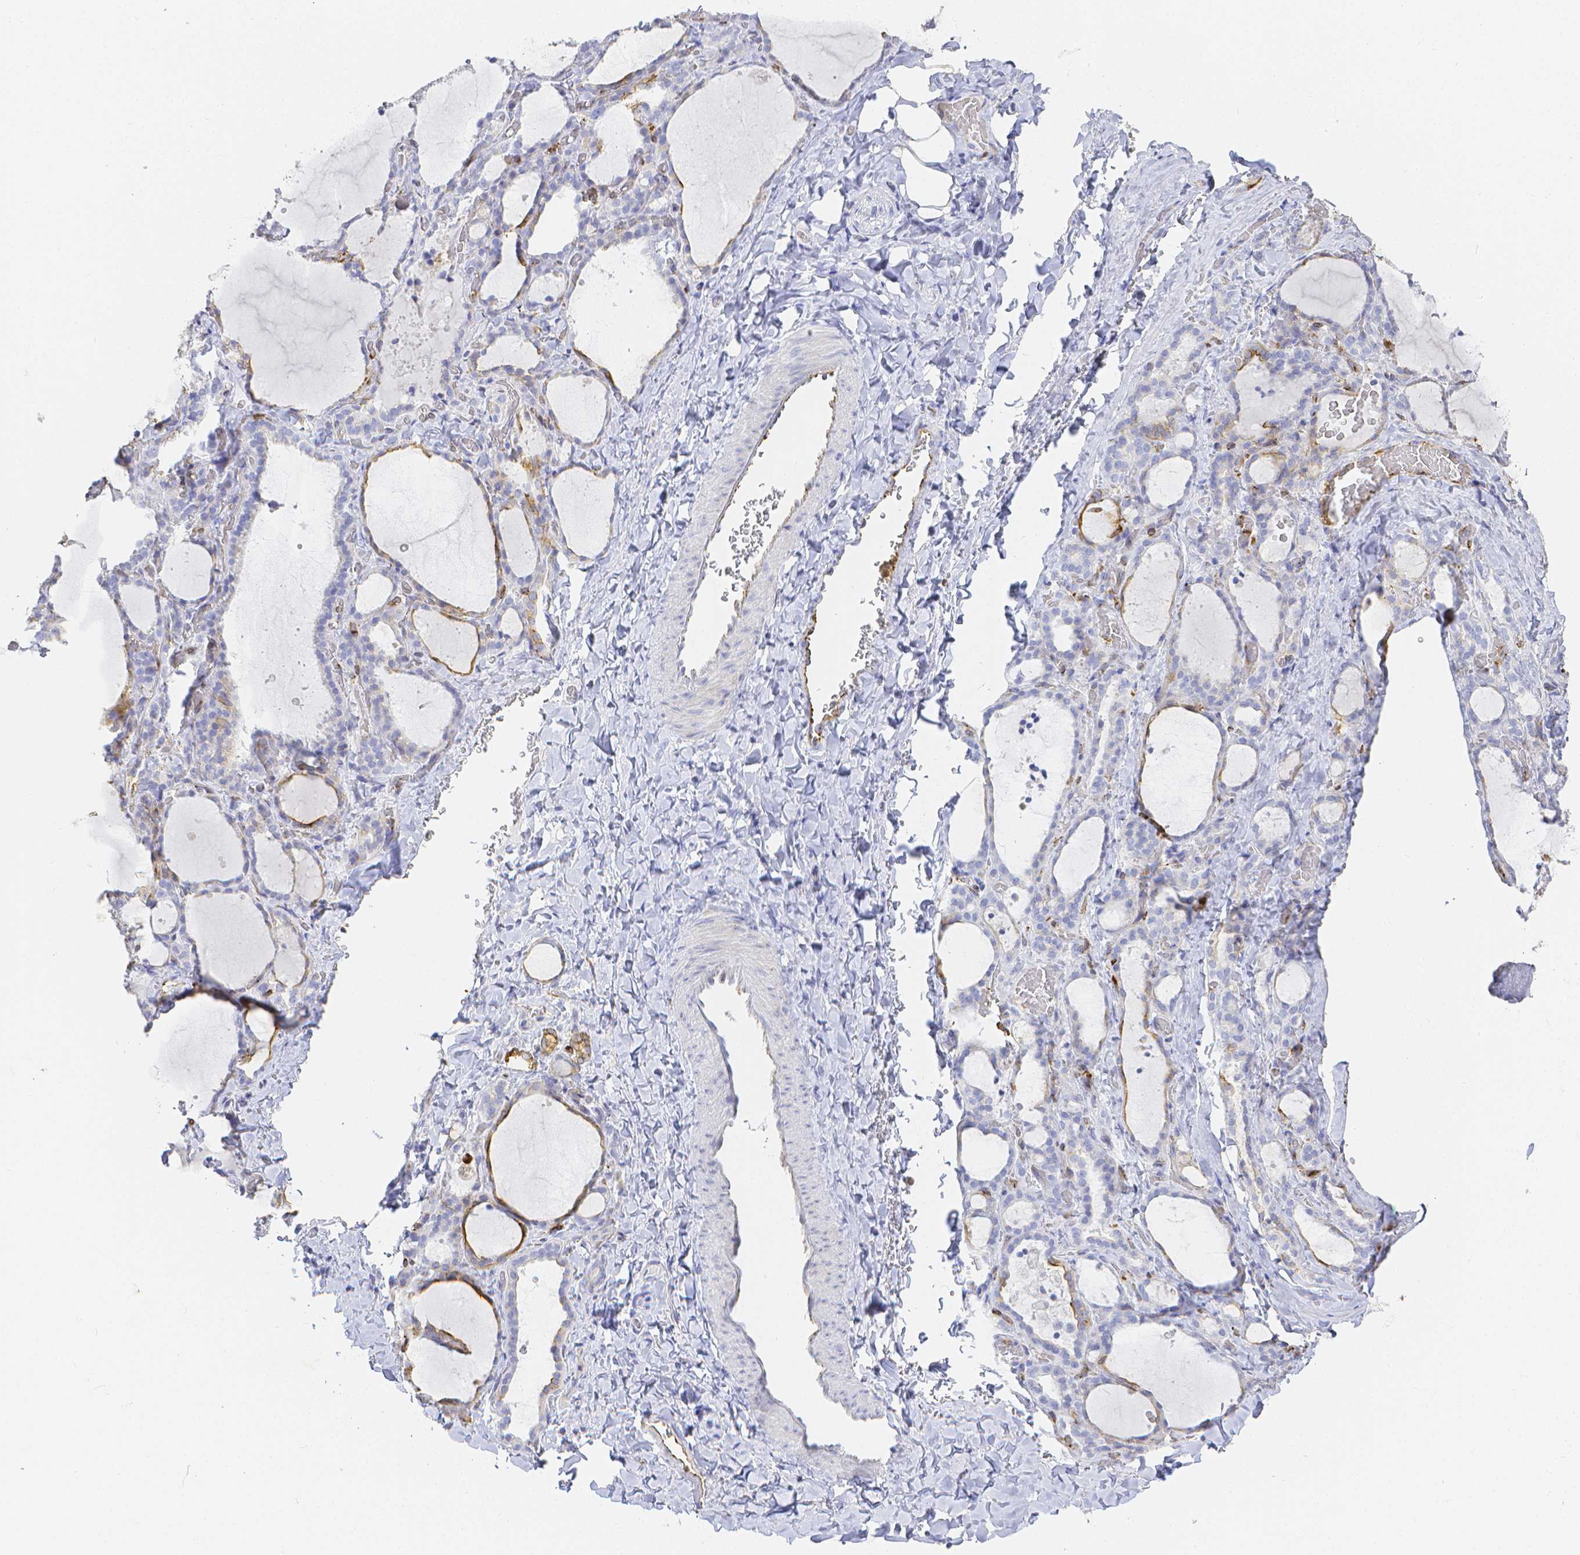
{"staining": {"intensity": "moderate", "quantity": "<25%", "location": "cytoplasmic/membranous"}, "tissue": "thyroid gland", "cell_type": "Glandular cells", "image_type": "normal", "snomed": [{"axis": "morphology", "description": "Normal tissue, NOS"}, {"axis": "topography", "description": "Thyroid gland"}], "caption": "The immunohistochemical stain highlights moderate cytoplasmic/membranous staining in glandular cells of benign thyroid gland.", "gene": "SMURF1", "patient": {"sex": "female", "age": 22}}